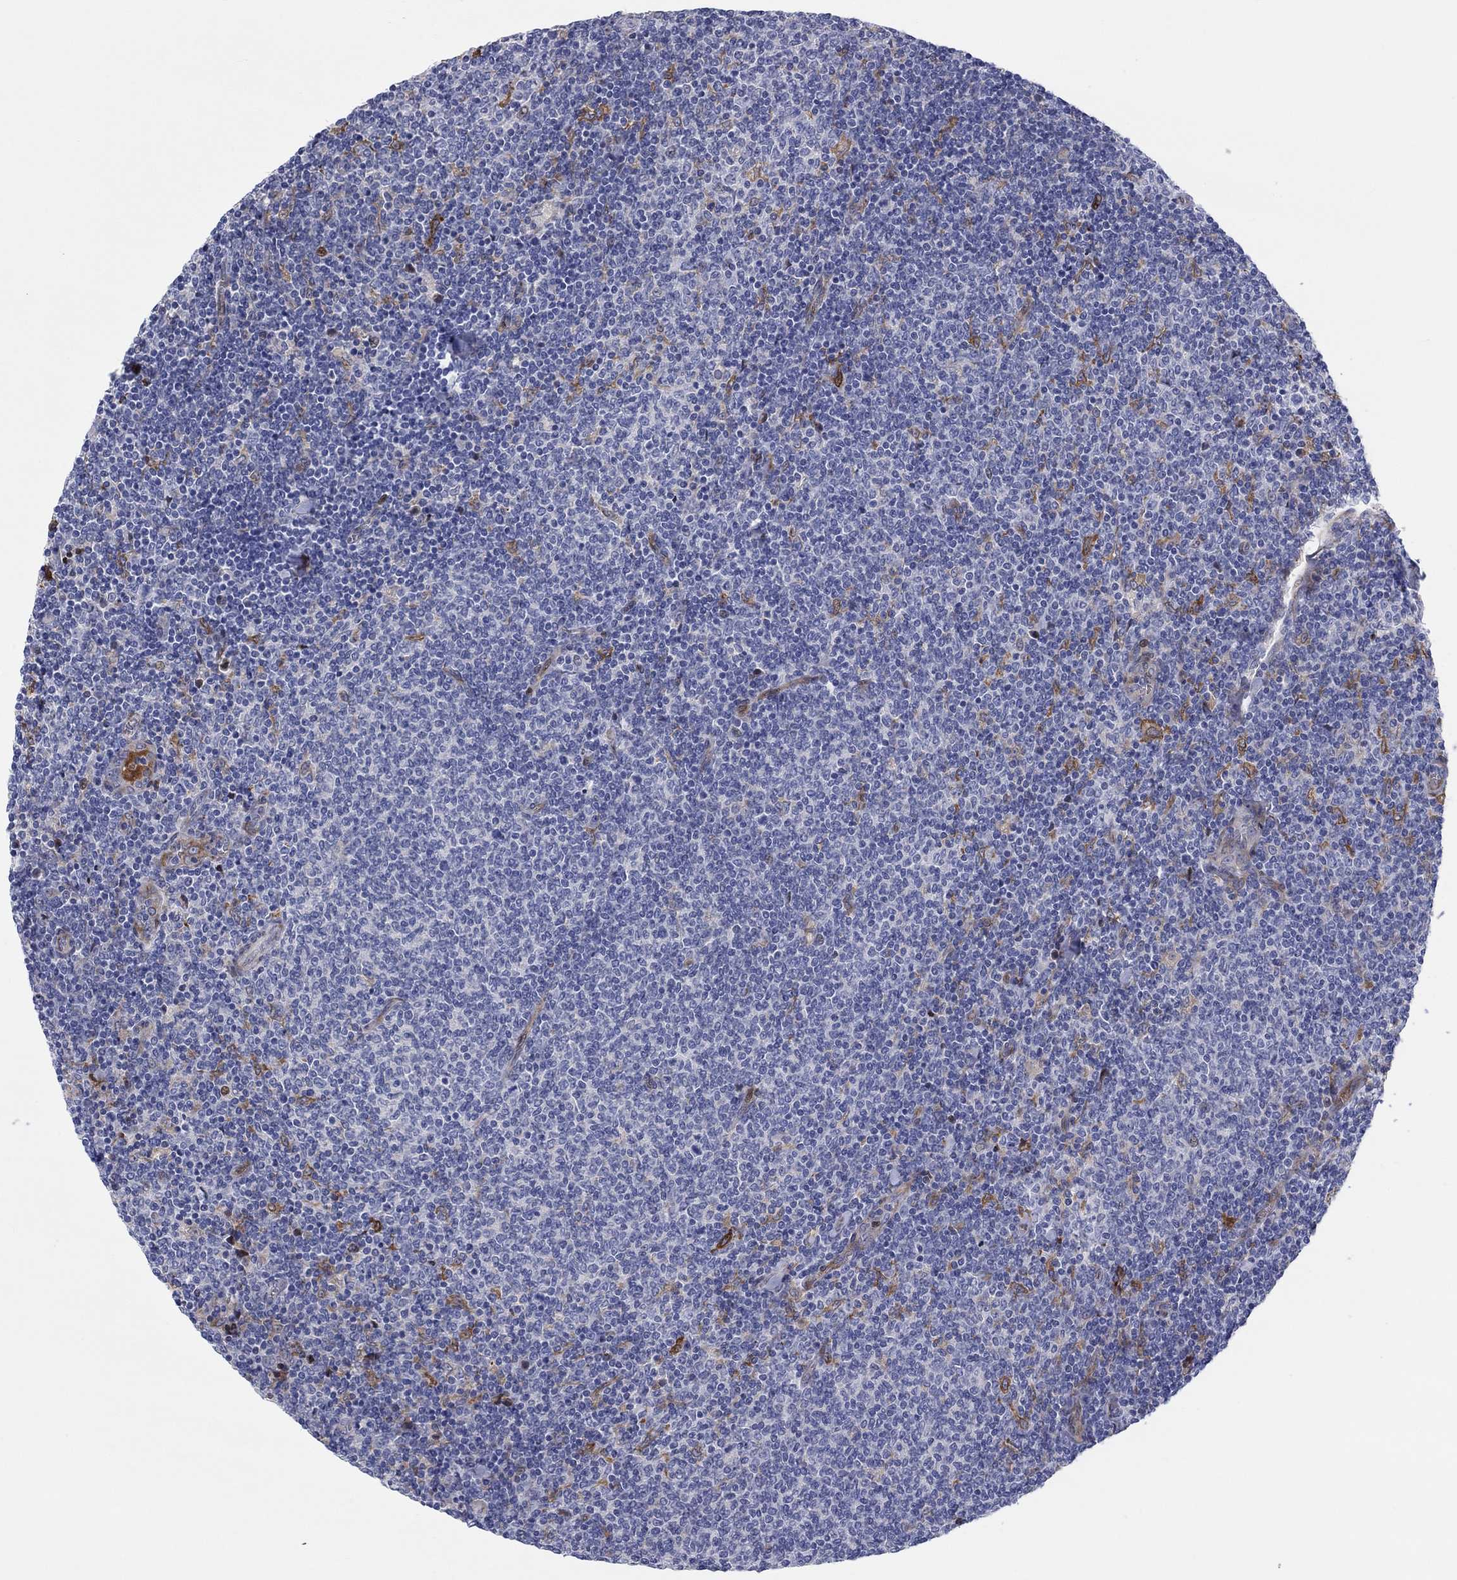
{"staining": {"intensity": "negative", "quantity": "none", "location": "none"}, "tissue": "lymphoma", "cell_type": "Tumor cells", "image_type": "cancer", "snomed": [{"axis": "morphology", "description": "Malignant lymphoma, non-Hodgkin's type, Low grade"}, {"axis": "topography", "description": "Lymph node"}], "caption": "Malignant lymphoma, non-Hodgkin's type (low-grade) was stained to show a protein in brown. There is no significant expression in tumor cells.", "gene": "ARHGAP36", "patient": {"sex": "male", "age": 52}}